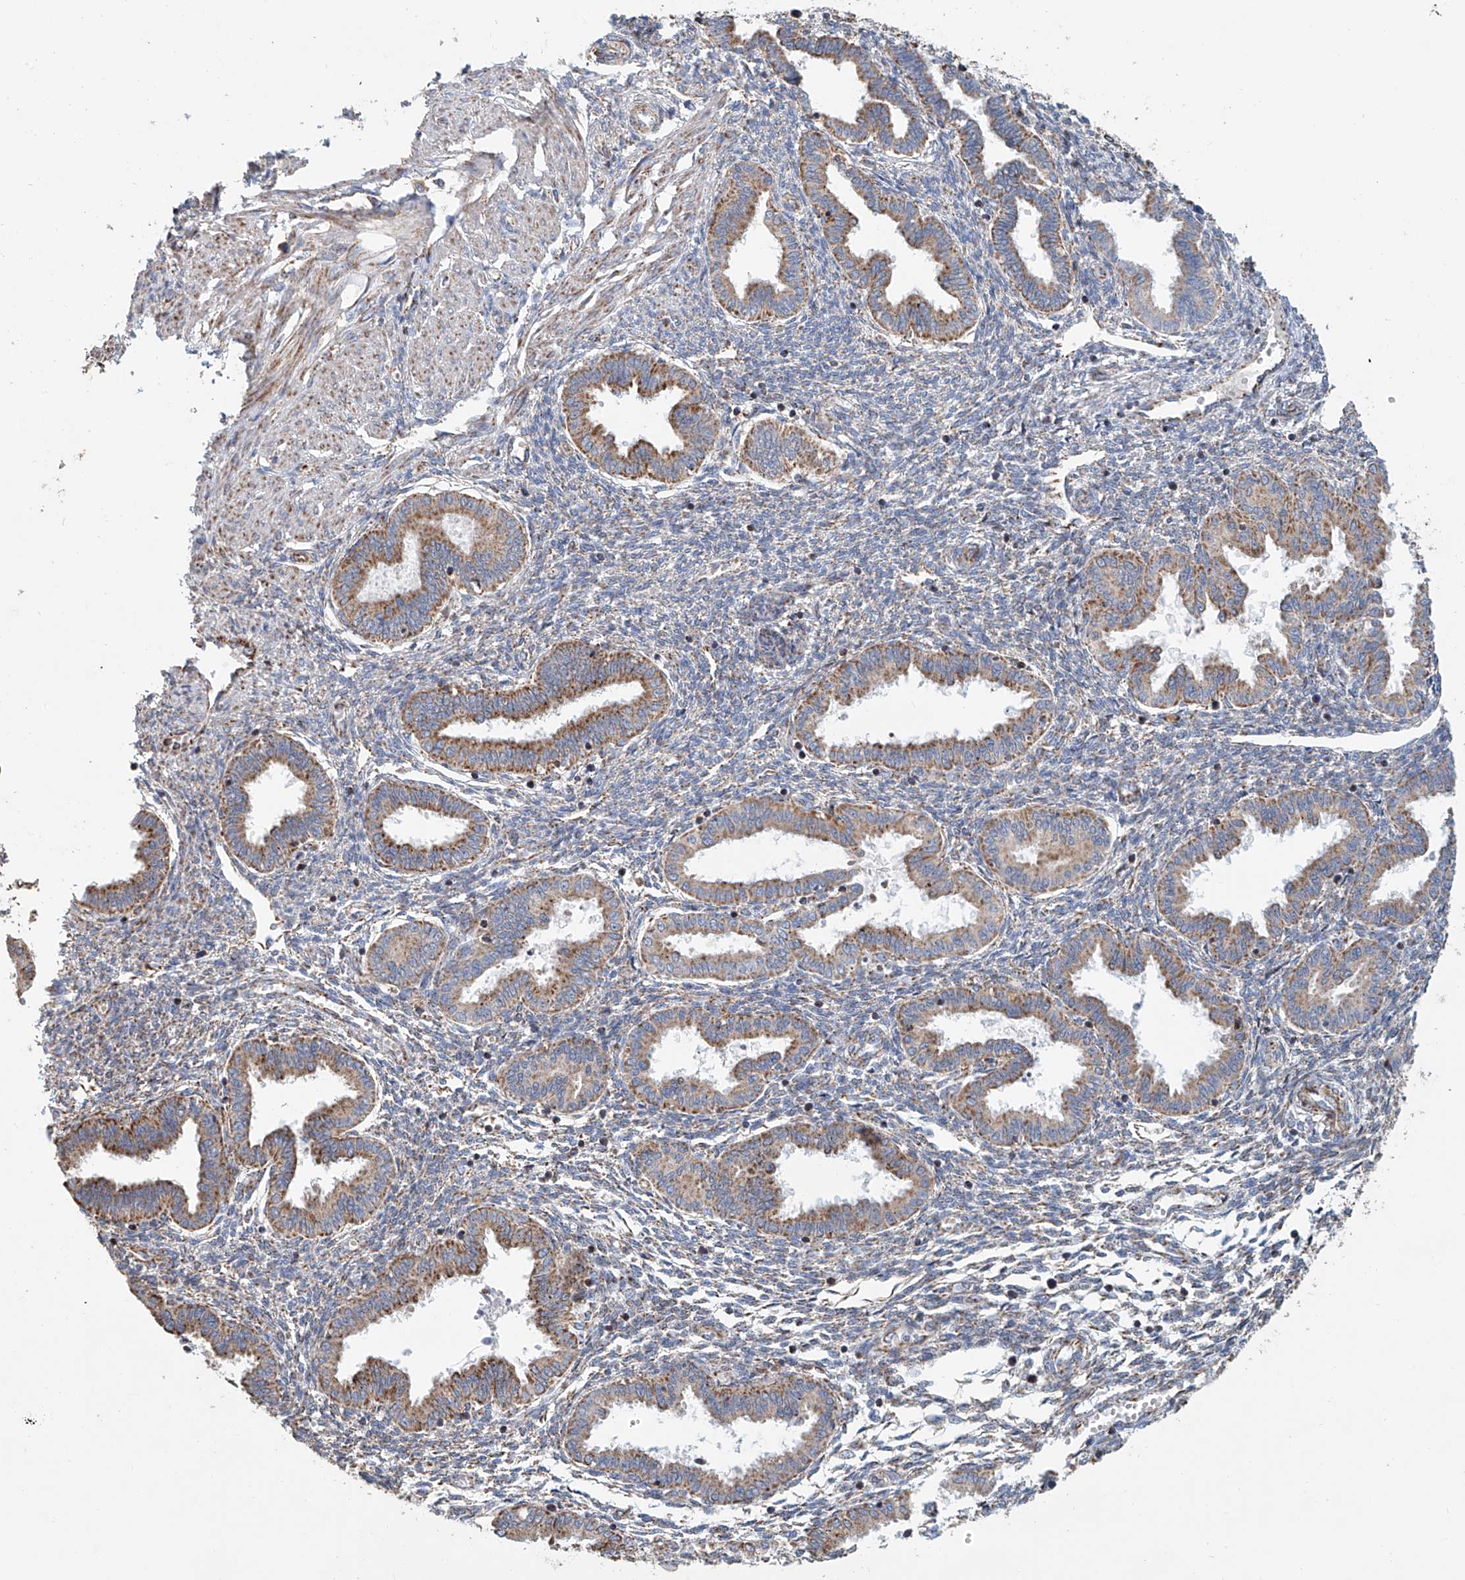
{"staining": {"intensity": "weak", "quantity": "25%-75%", "location": "cytoplasmic/membranous"}, "tissue": "endometrium", "cell_type": "Cells in endometrial stroma", "image_type": "normal", "snomed": [{"axis": "morphology", "description": "Normal tissue, NOS"}, {"axis": "topography", "description": "Endometrium"}], "caption": "This is a photomicrograph of immunohistochemistry (IHC) staining of benign endometrium, which shows weak positivity in the cytoplasmic/membranous of cells in endometrial stroma.", "gene": "MCL1", "patient": {"sex": "female", "age": 33}}